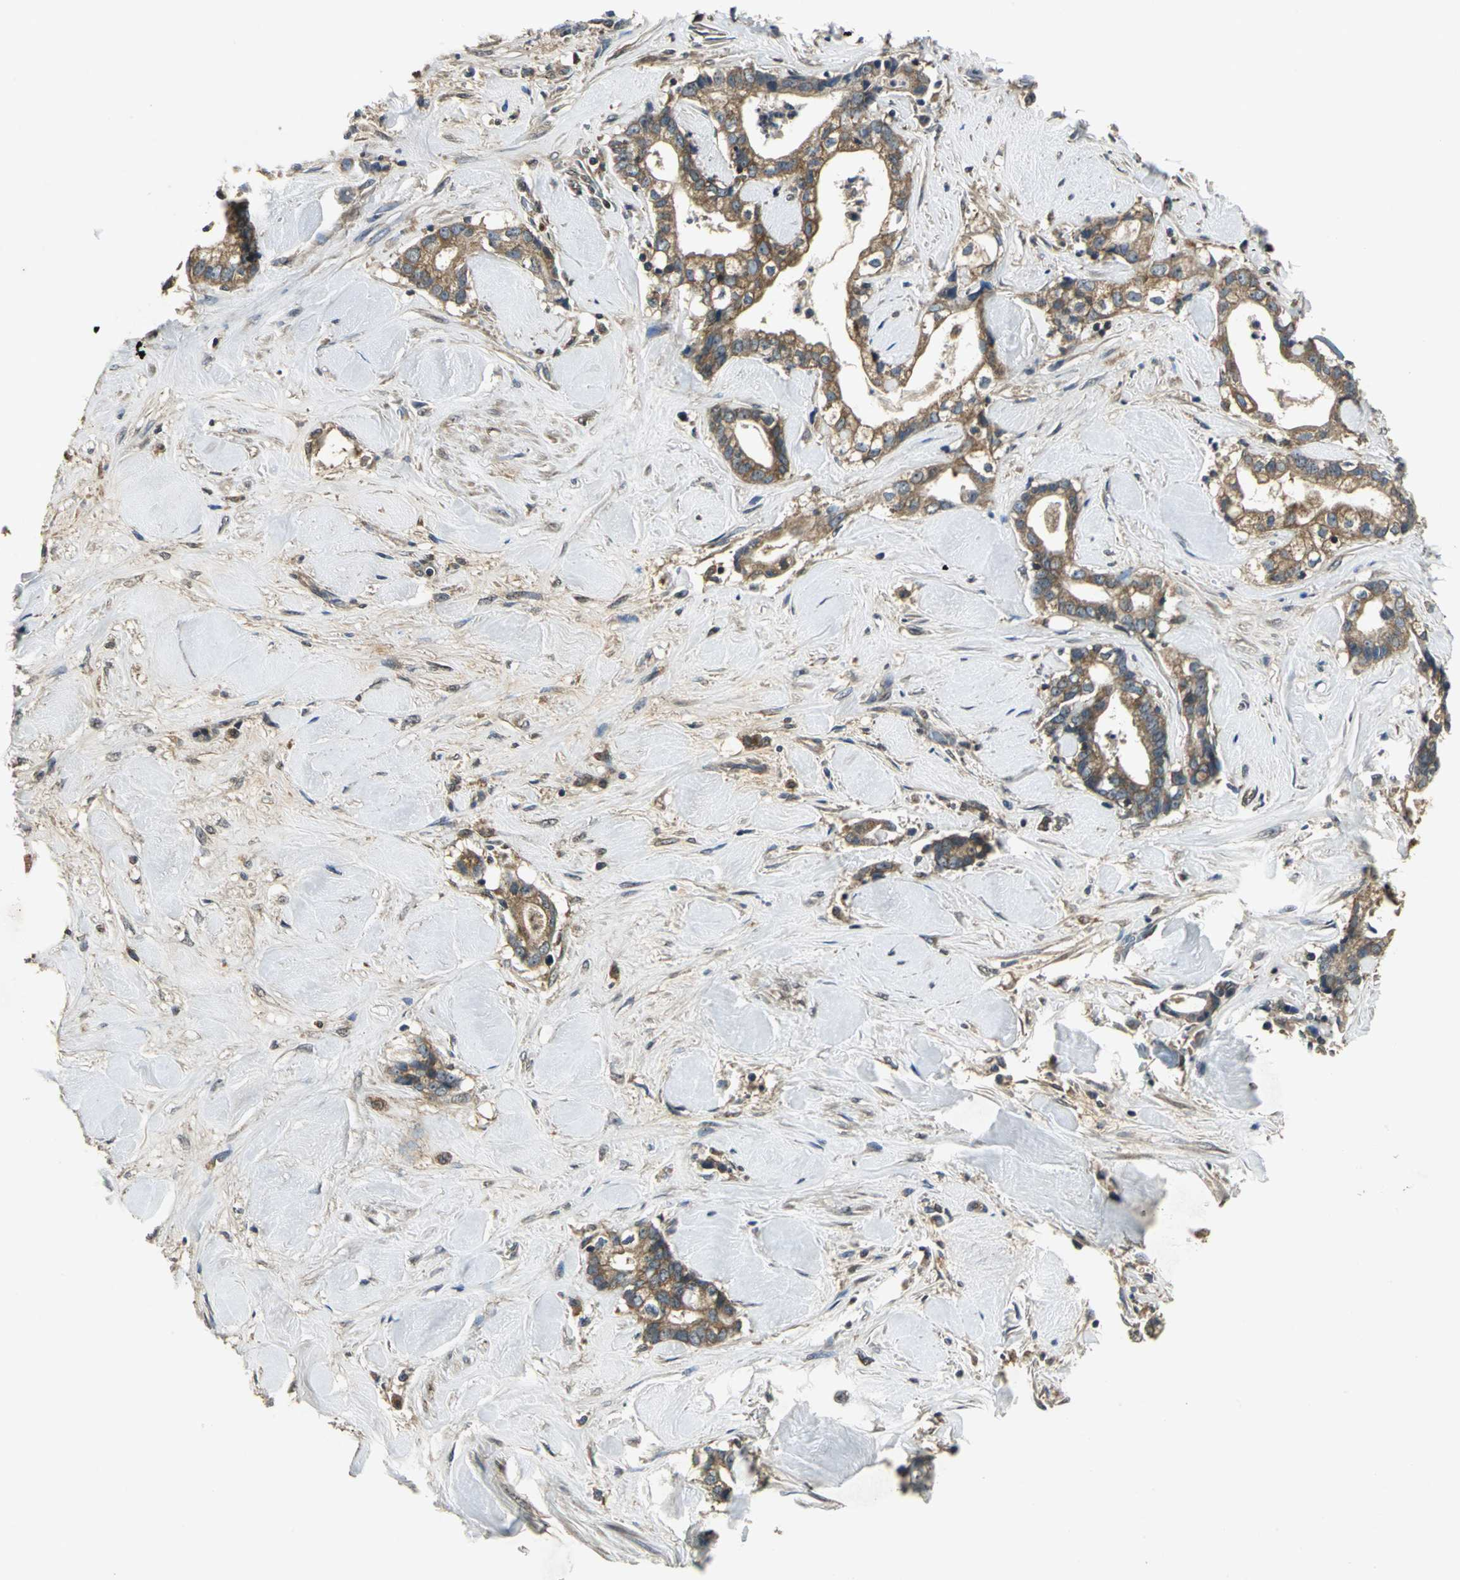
{"staining": {"intensity": "moderate", "quantity": ">75%", "location": "cytoplasmic/membranous"}, "tissue": "liver cancer", "cell_type": "Tumor cells", "image_type": "cancer", "snomed": [{"axis": "morphology", "description": "Cholangiocarcinoma"}, {"axis": "topography", "description": "Liver"}], "caption": "Liver cholangiocarcinoma tissue reveals moderate cytoplasmic/membranous staining in approximately >75% of tumor cells, visualized by immunohistochemistry. The staining is performed using DAB (3,3'-diaminobenzidine) brown chromogen to label protein expression. The nuclei are counter-stained blue using hematoxylin.", "gene": "IRF3", "patient": {"sex": "male", "age": 57}}